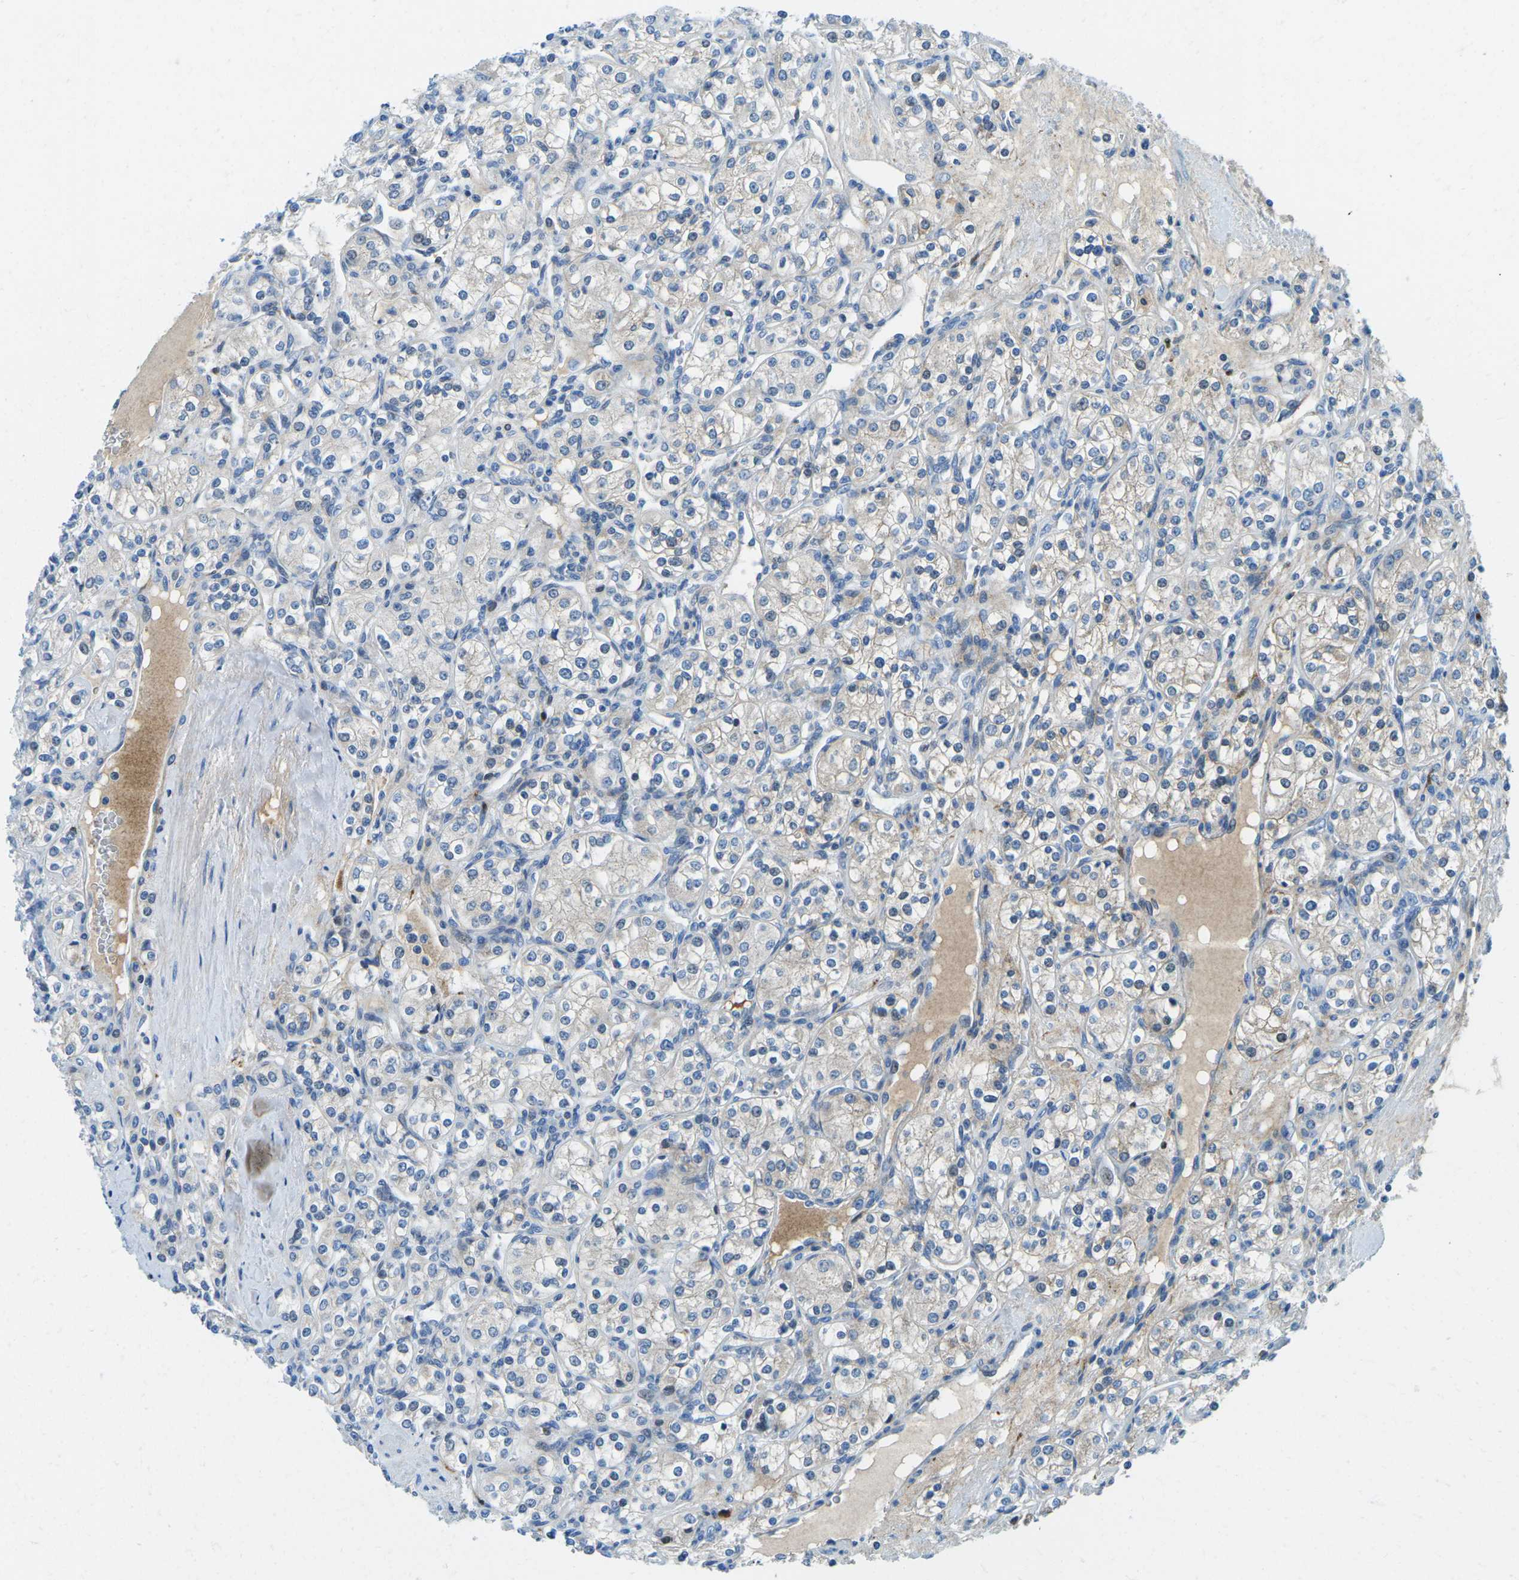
{"staining": {"intensity": "negative", "quantity": "none", "location": "none"}, "tissue": "renal cancer", "cell_type": "Tumor cells", "image_type": "cancer", "snomed": [{"axis": "morphology", "description": "Adenocarcinoma, NOS"}, {"axis": "topography", "description": "Kidney"}], "caption": "This photomicrograph is of adenocarcinoma (renal) stained with immunohistochemistry (IHC) to label a protein in brown with the nuclei are counter-stained blue. There is no staining in tumor cells.", "gene": "CFB", "patient": {"sex": "male", "age": 77}}